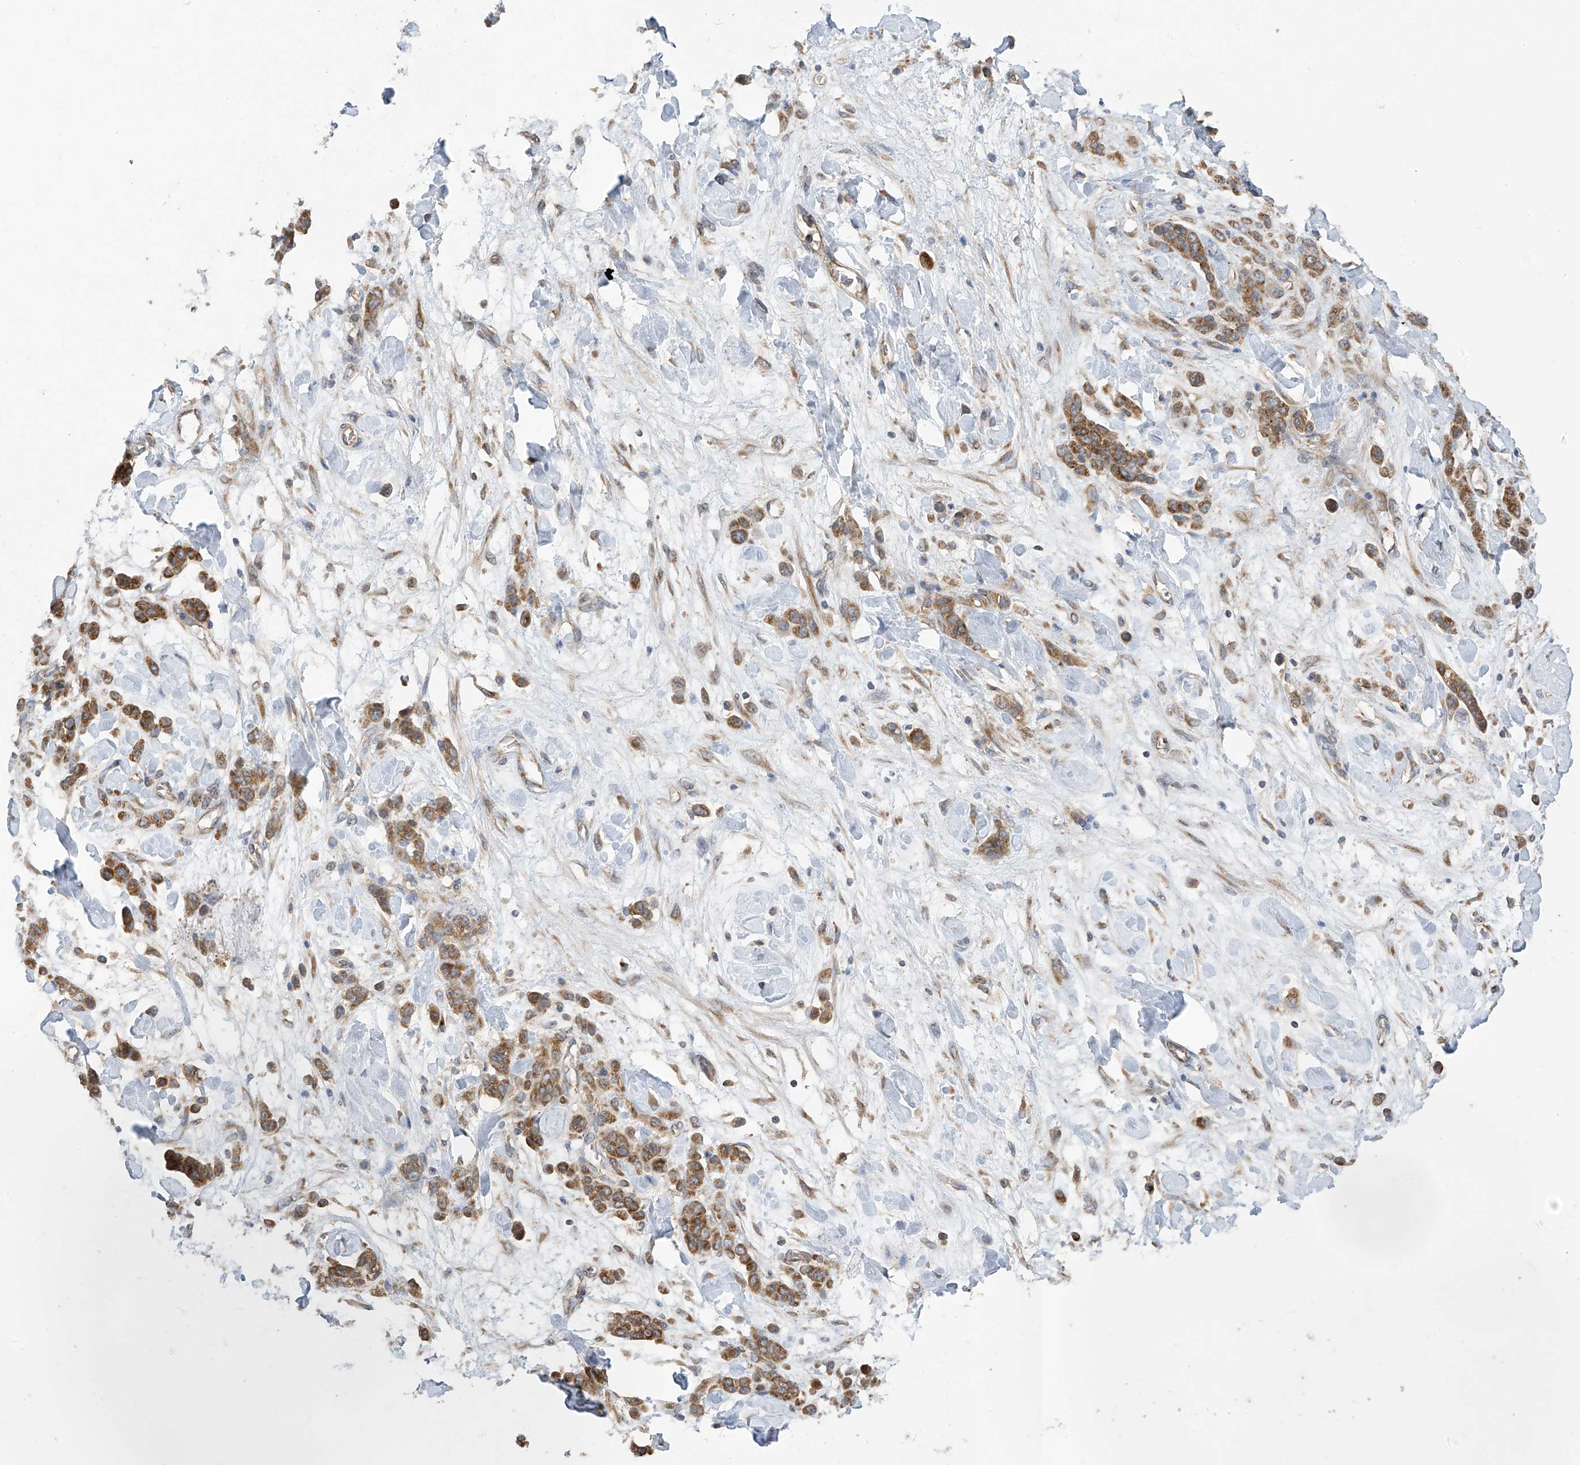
{"staining": {"intensity": "moderate", "quantity": ">75%", "location": "cytoplasmic/membranous"}, "tissue": "stomach cancer", "cell_type": "Tumor cells", "image_type": "cancer", "snomed": [{"axis": "morphology", "description": "Normal tissue, NOS"}, {"axis": "morphology", "description": "Adenocarcinoma, NOS"}, {"axis": "topography", "description": "Stomach"}], "caption": "Immunohistochemistry of stomach adenocarcinoma shows medium levels of moderate cytoplasmic/membranous staining in about >75% of tumor cells.", "gene": "PNPT1", "patient": {"sex": "male", "age": 82}}